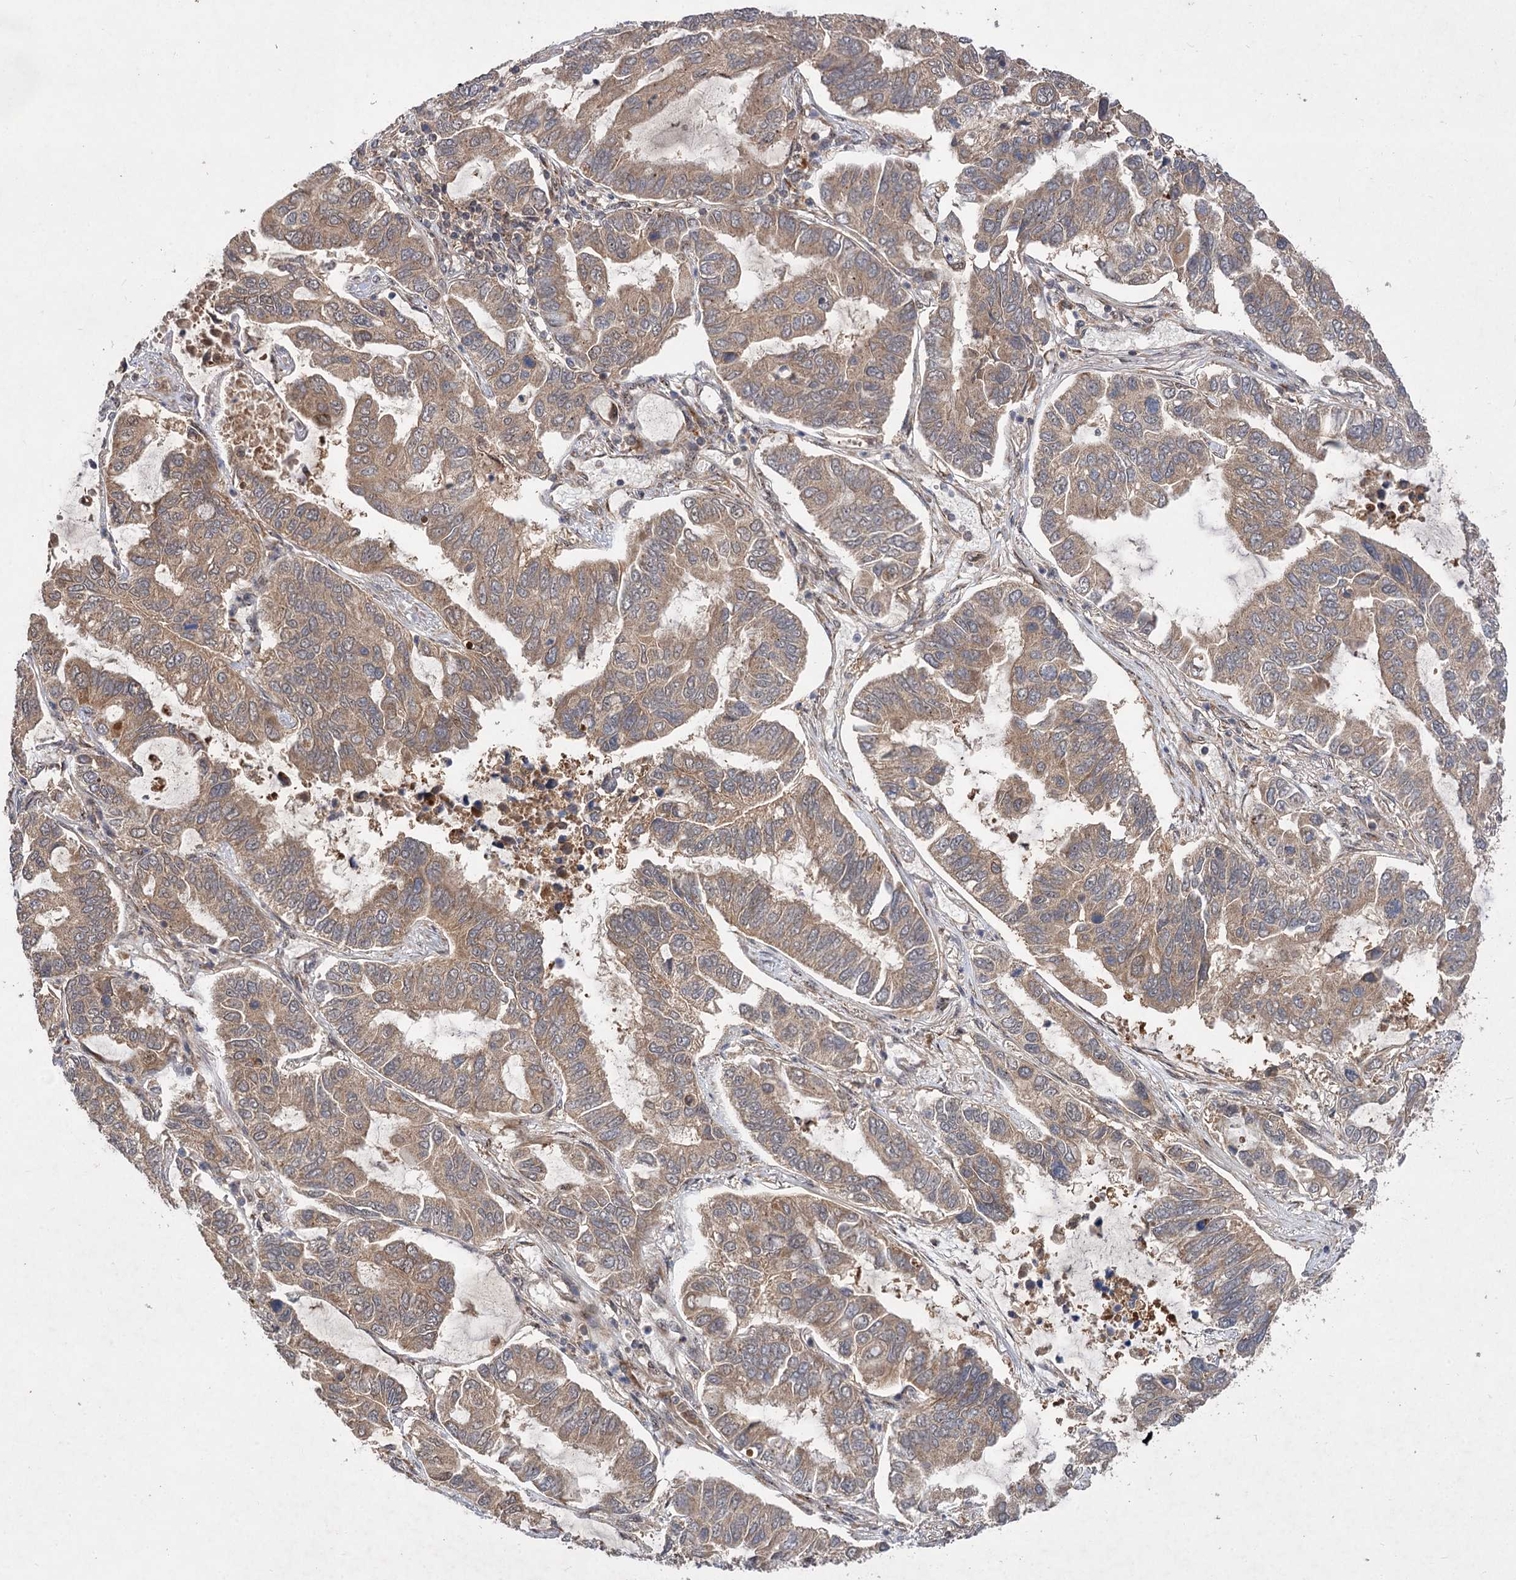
{"staining": {"intensity": "moderate", "quantity": ">75%", "location": "cytoplasmic/membranous"}, "tissue": "lung cancer", "cell_type": "Tumor cells", "image_type": "cancer", "snomed": [{"axis": "morphology", "description": "Adenocarcinoma, NOS"}, {"axis": "topography", "description": "Lung"}], "caption": "Immunohistochemistry photomicrograph of neoplastic tissue: human lung cancer (adenocarcinoma) stained using IHC demonstrates medium levels of moderate protein expression localized specifically in the cytoplasmic/membranous of tumor cells, appearing as a cytoplasmic/membranous brown color.", "gene": "FBXW8", "patient": {"sex": "male", "age": 64}}